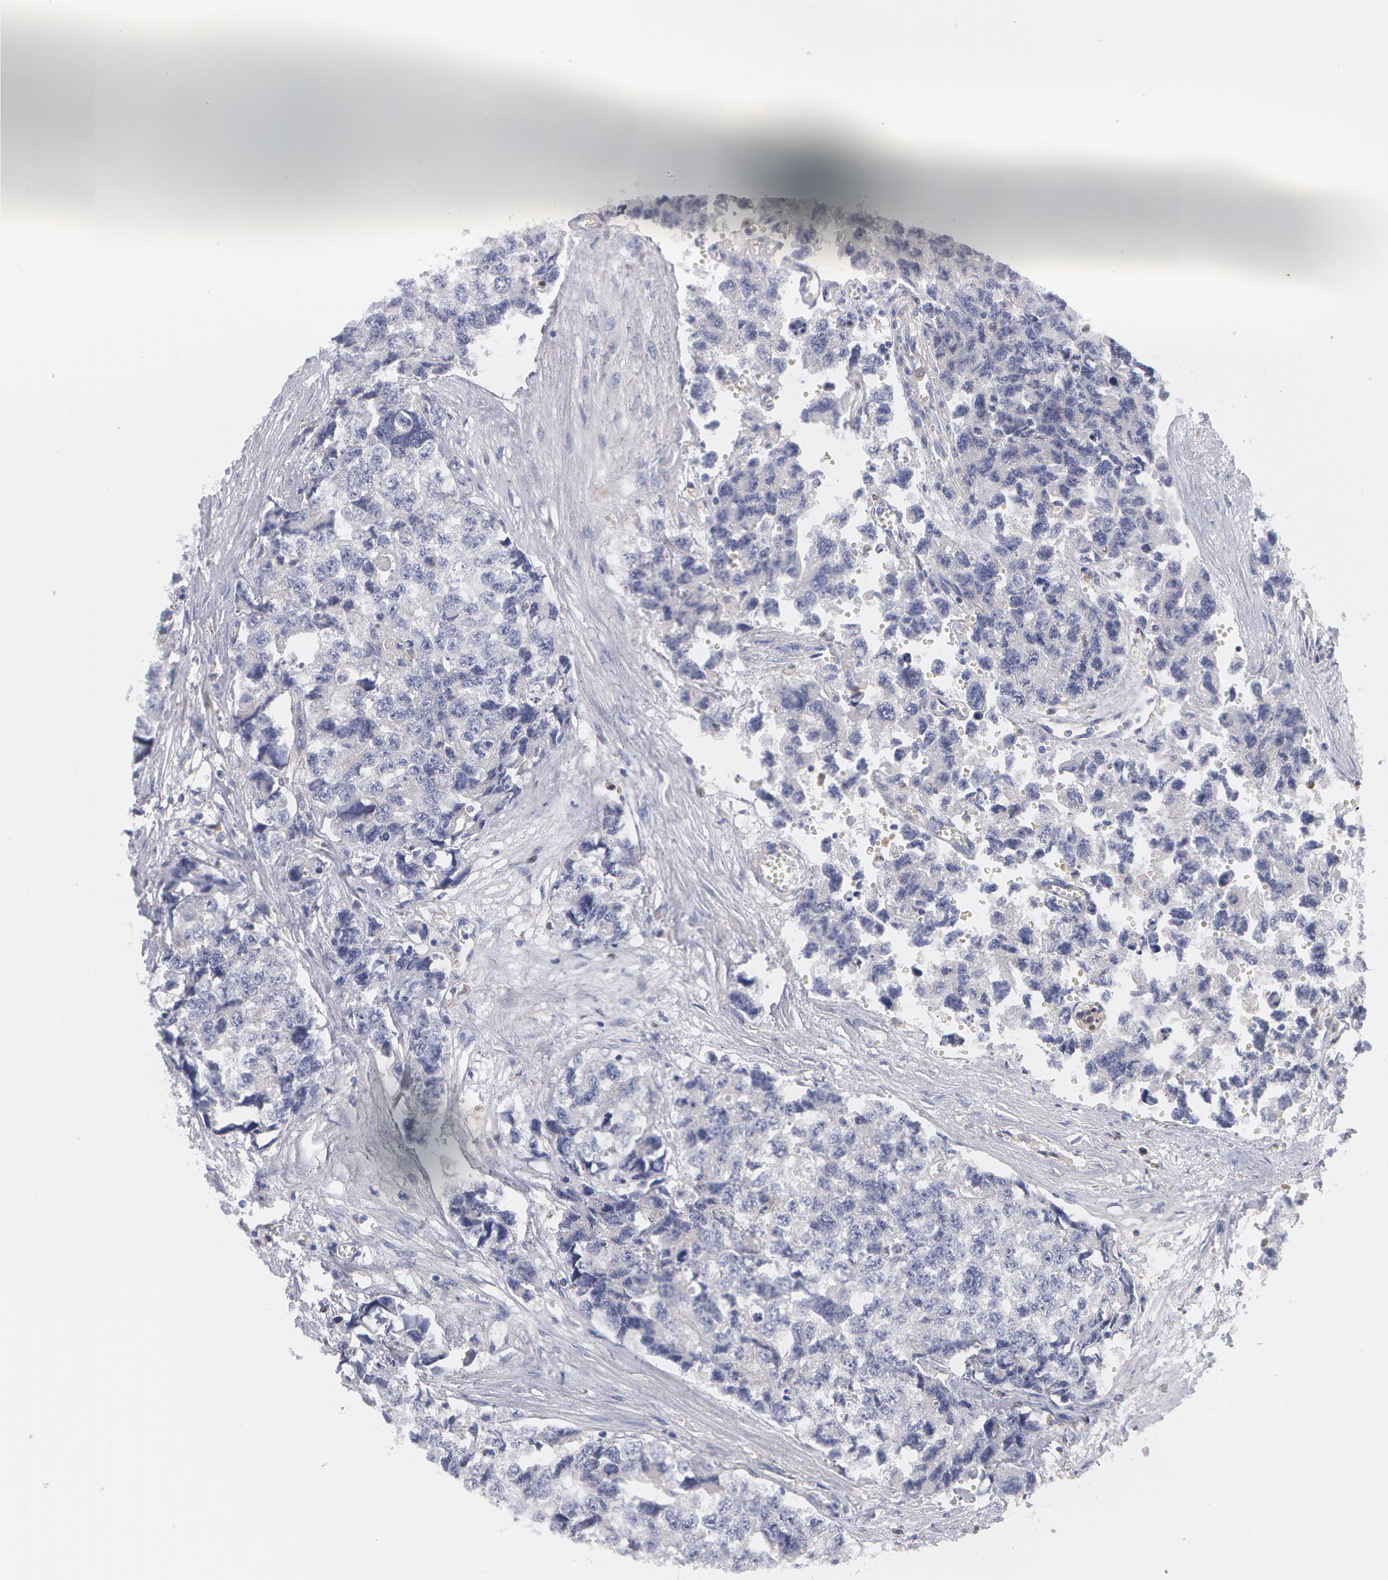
{"staining": {"intensity": "negative", "quantity": "none", "location": "none"}, "tissue": "testis cancer", "cell_type": "Tumor cells", "image_type": "cancer", "snomed": [{"axis": "morphology", "description": "Carcinoma, Embryonal, NOS"}, {"axis": "topography", "description": "Testis"}], "caption": "High power microscopy image of an IHC photomicrograph of testis cancer, revealing no significant positivity in tumor cells. Brightfield microscopy of immunohistochemistry (IHC) stained with DAB (3,3'-diaminobenzidine) (brown) and hematoxylin (blue), captured at high magnification.", "gene": "SYK", "patient": {"sex": "male", "age": 31}}